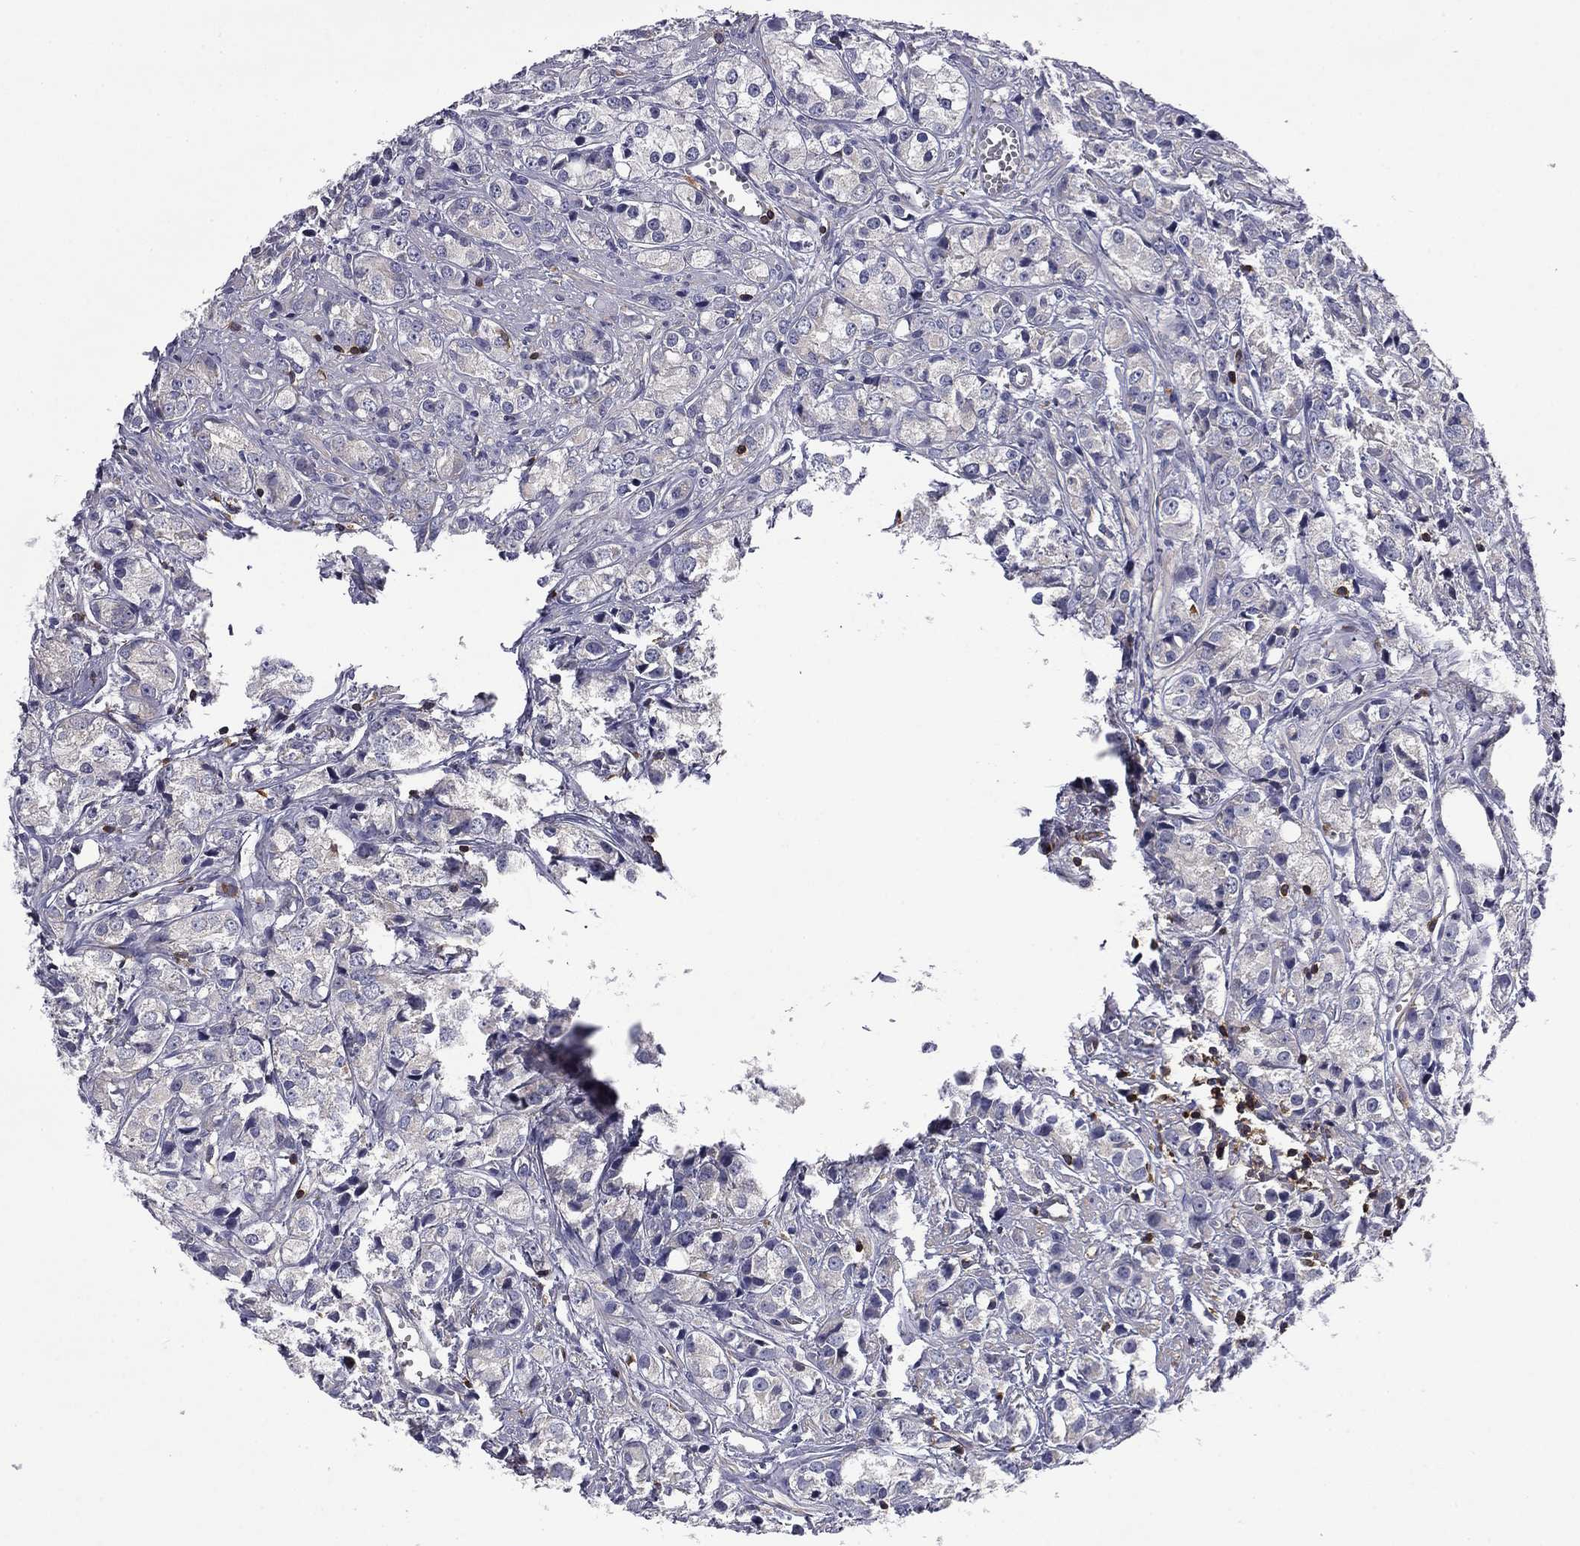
{"staining": {"intensity": "negative", "quantity": "none", "location": "none"}, "tissue": "prostate cancer", "cell_type": "Tumor cells", "image_type": "cancer", "snomed": [{"axis": "morphology", "description": "Adenocarcinoma, Medium grade"}, {"axis": "topography", "description": "Prostate"}], "caption": "This is an immunohistochemistry image of human prostate adenocarcinoma (medium-grade). There is no expression in tumor cells.", "gene": "ARHGAP45", "patient": {"sex": "male", "age": 74}}